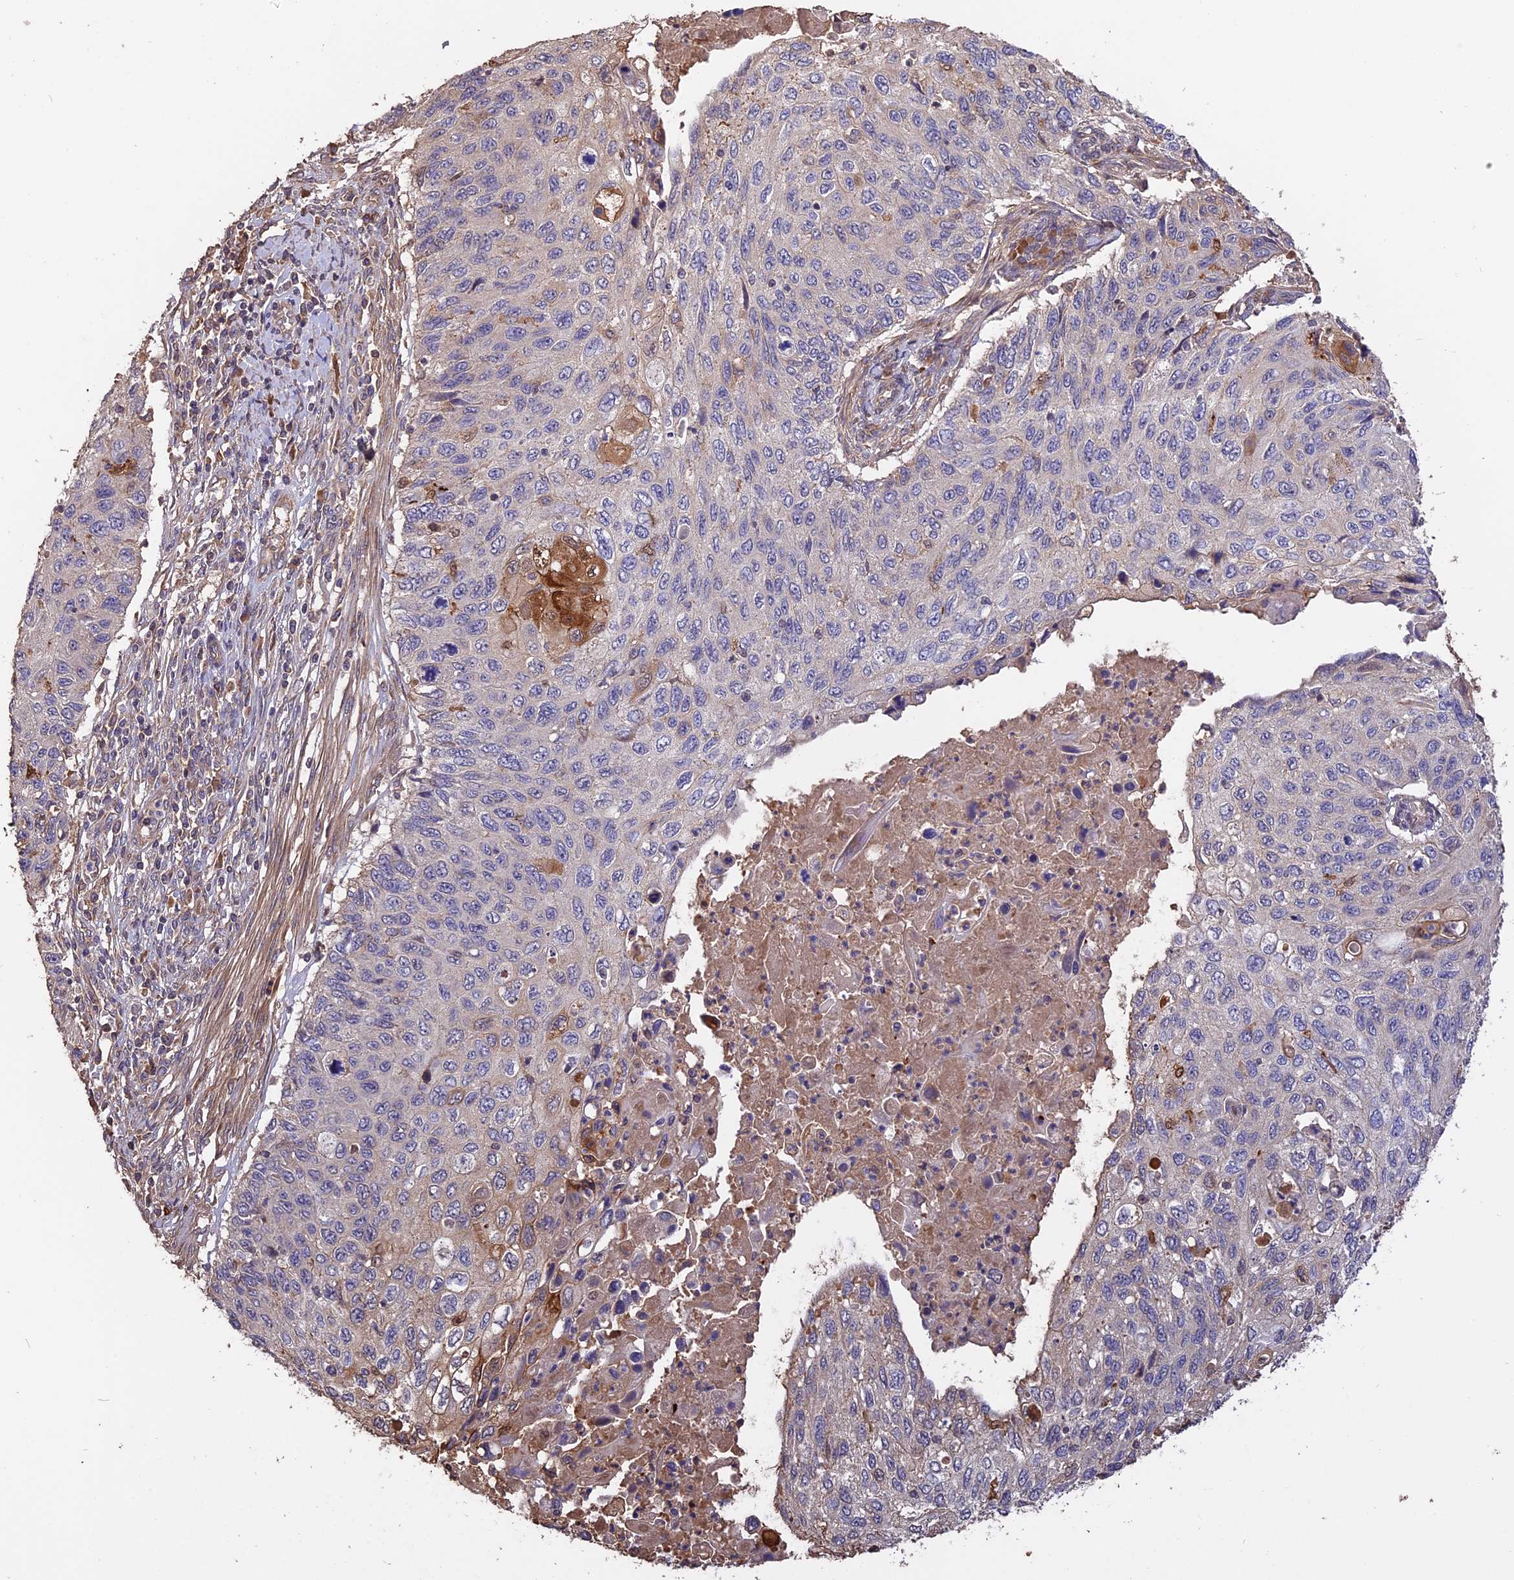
{"staining": {"intensity": "moderate", "quantity": "<25%", "location": "cytoplasmic/membranous,nuclear"}, "tissue": "cervical cancer", "cell_type": "Tumor cells", "image_type": "cancer", "snomed": [{"axis": "morphology", "description": "Squamous cell carcinoma, NOS"}, {"axis": "topography", "description": "Cervix"}], "caption": "Protein staining exhibits moderate cytoplasmic/membranous and nuclear positivity in approximately <25% of tumor cells in cervical cancer (squamous cell carcinoma).", "gene": "RASAL1", "patient": {"sex": "female", "age": 70}}